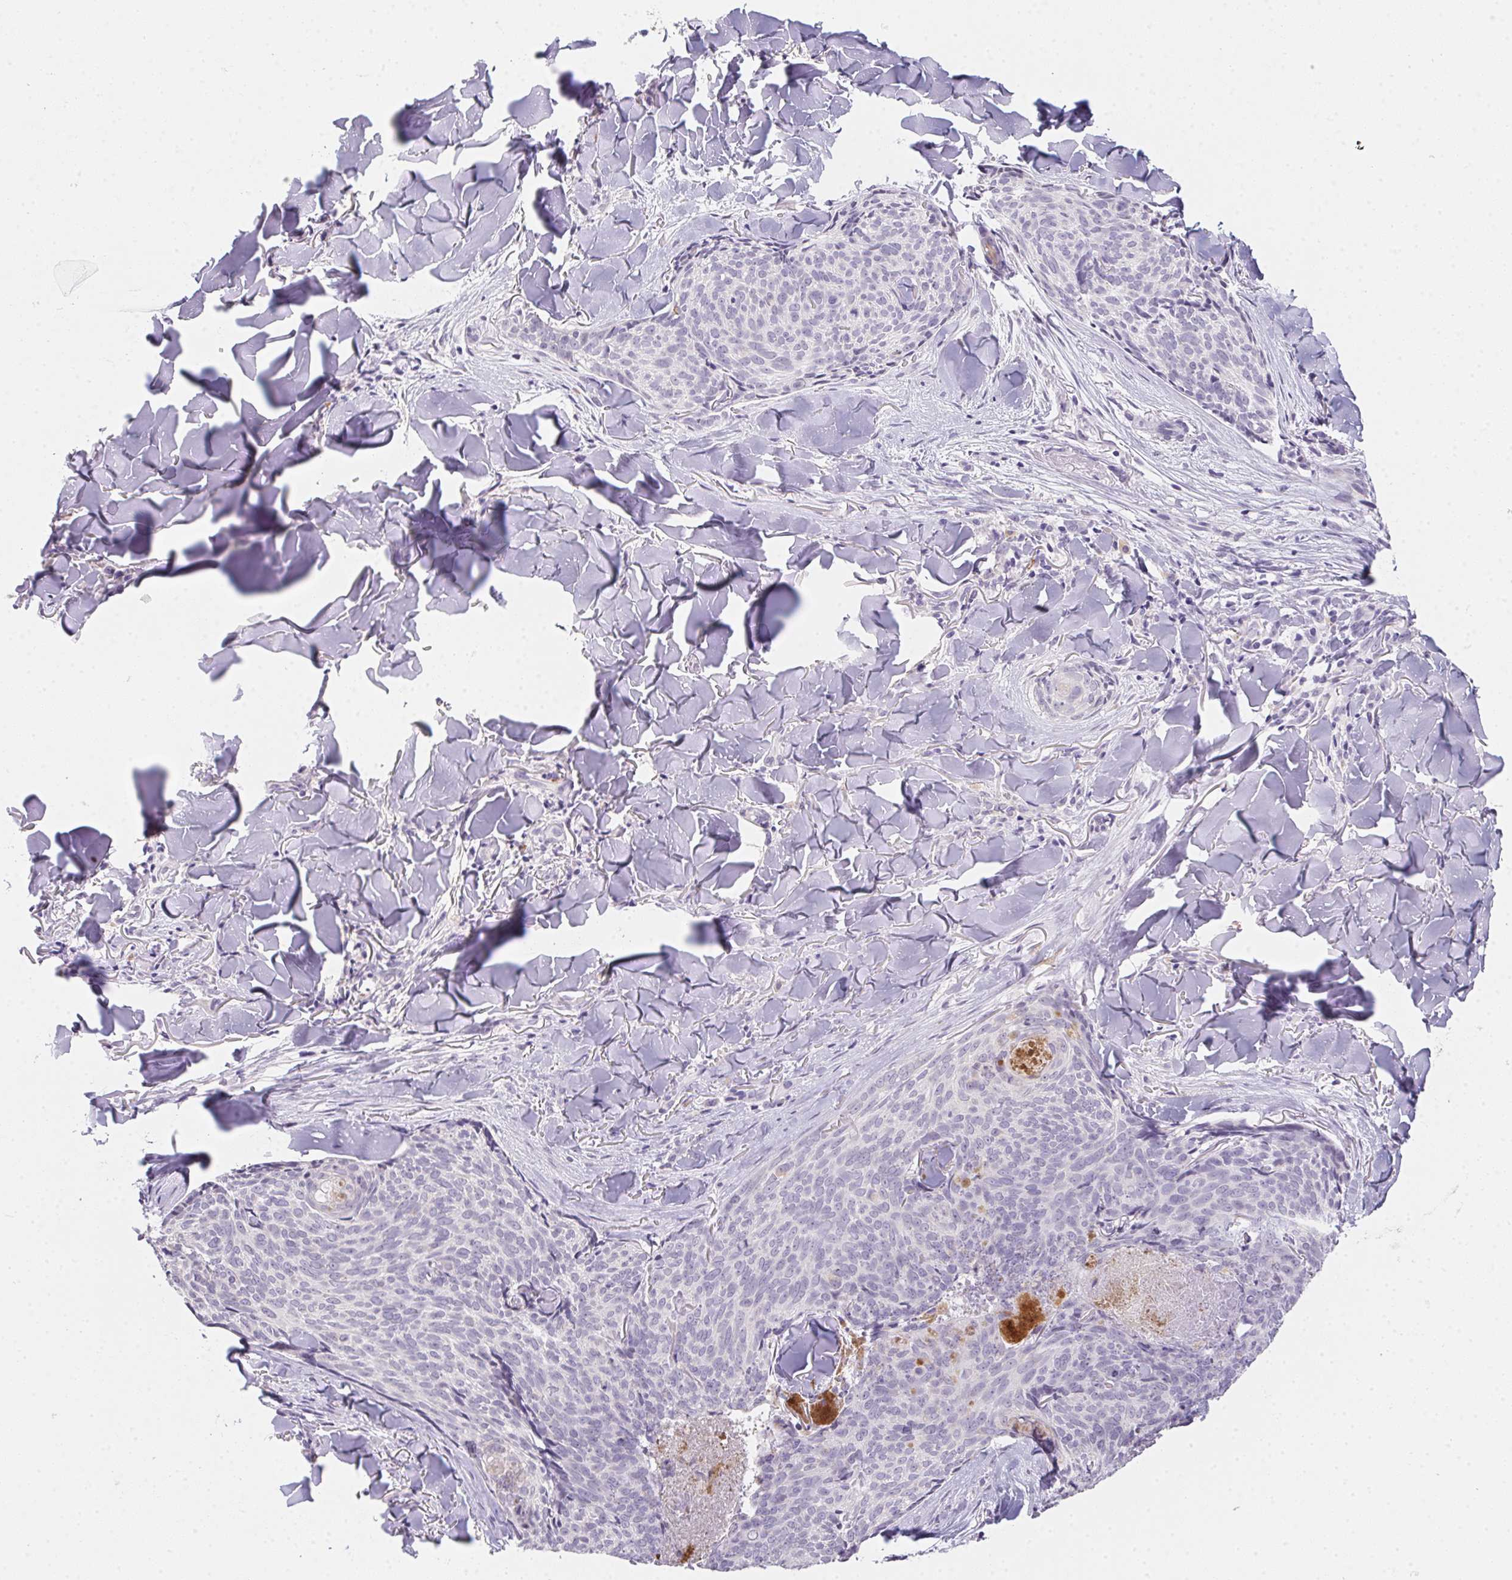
{"staining": {"intensity": "negative", "quantity": "none", "location": "none"}, "tissue": "skin cancer", "cell_type": "Tumor cells", "image_type": "cancer", "snomed": [{"axis": "morphology", "description": "Basal cell carcinoma"}, {"axis": "topography", "description": "Skin"}], "caption": "DAB immunohistochemical staining of human skin cancer (basal cell carcinoma) demonstrates no significant staining in tumor cells. The staining was performed using DAB to visualize the protein expression in brown, while the nuclei were stained in blue with hematoxylin (Magnification: 20x).", "gene": "MORC1", "patient": {"sex": "female", "age": 82}}